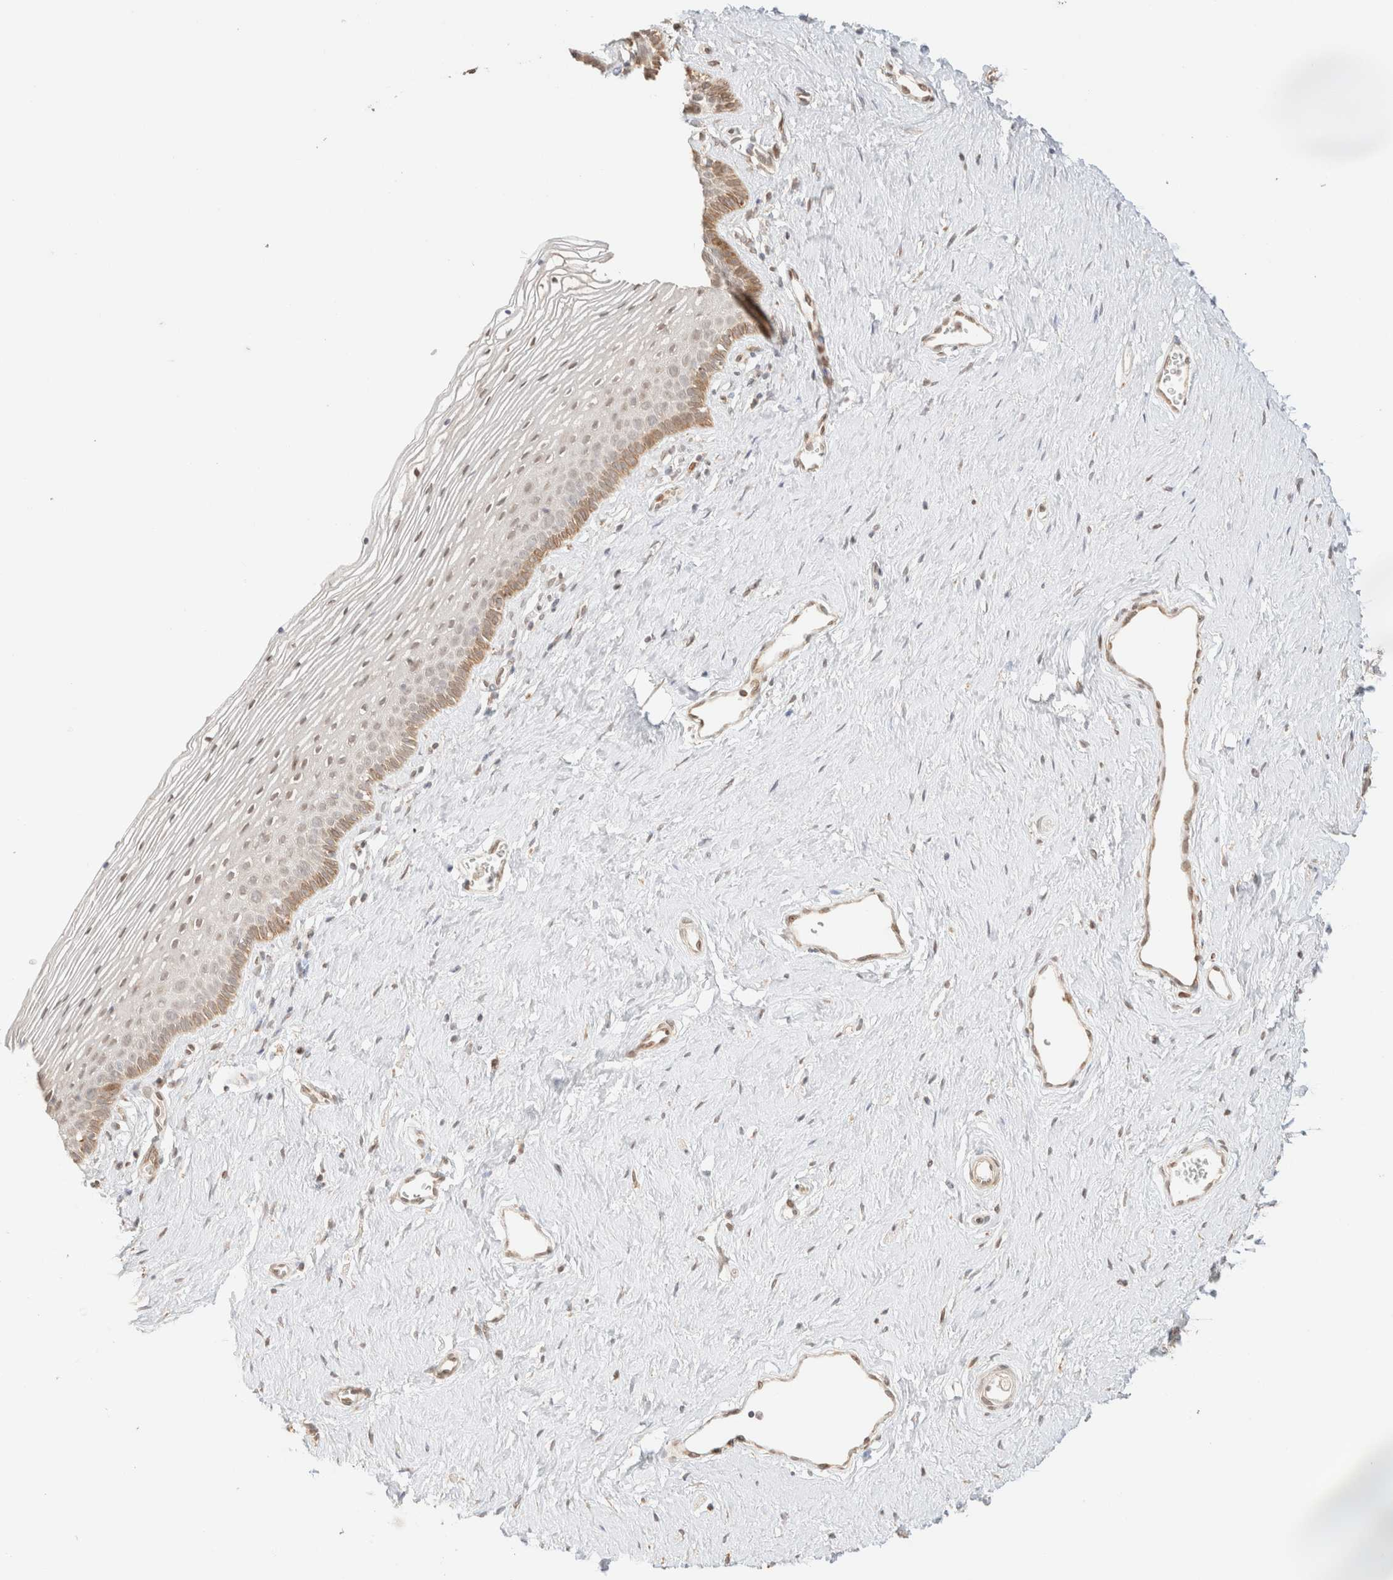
{"staining": {"intensity": "weak", "quantity": "<25%", "location": "cytoplasmic/membranous"}, "tissue": "vagina", "cell_type": "Squamous epithelial cells", "image_type": "normal", "snomed": [{"axis": "morphology", "description": "Normal tissue, NOS"}, {"axis": "topography", "description": "Vagina"}], "caption": "Immunohistochemical staining of normal human vagina exhibits no significant expression in squamous epithelial cells.", "gene": "TACO1", "patient": {"sex": "female", "age": 32}}